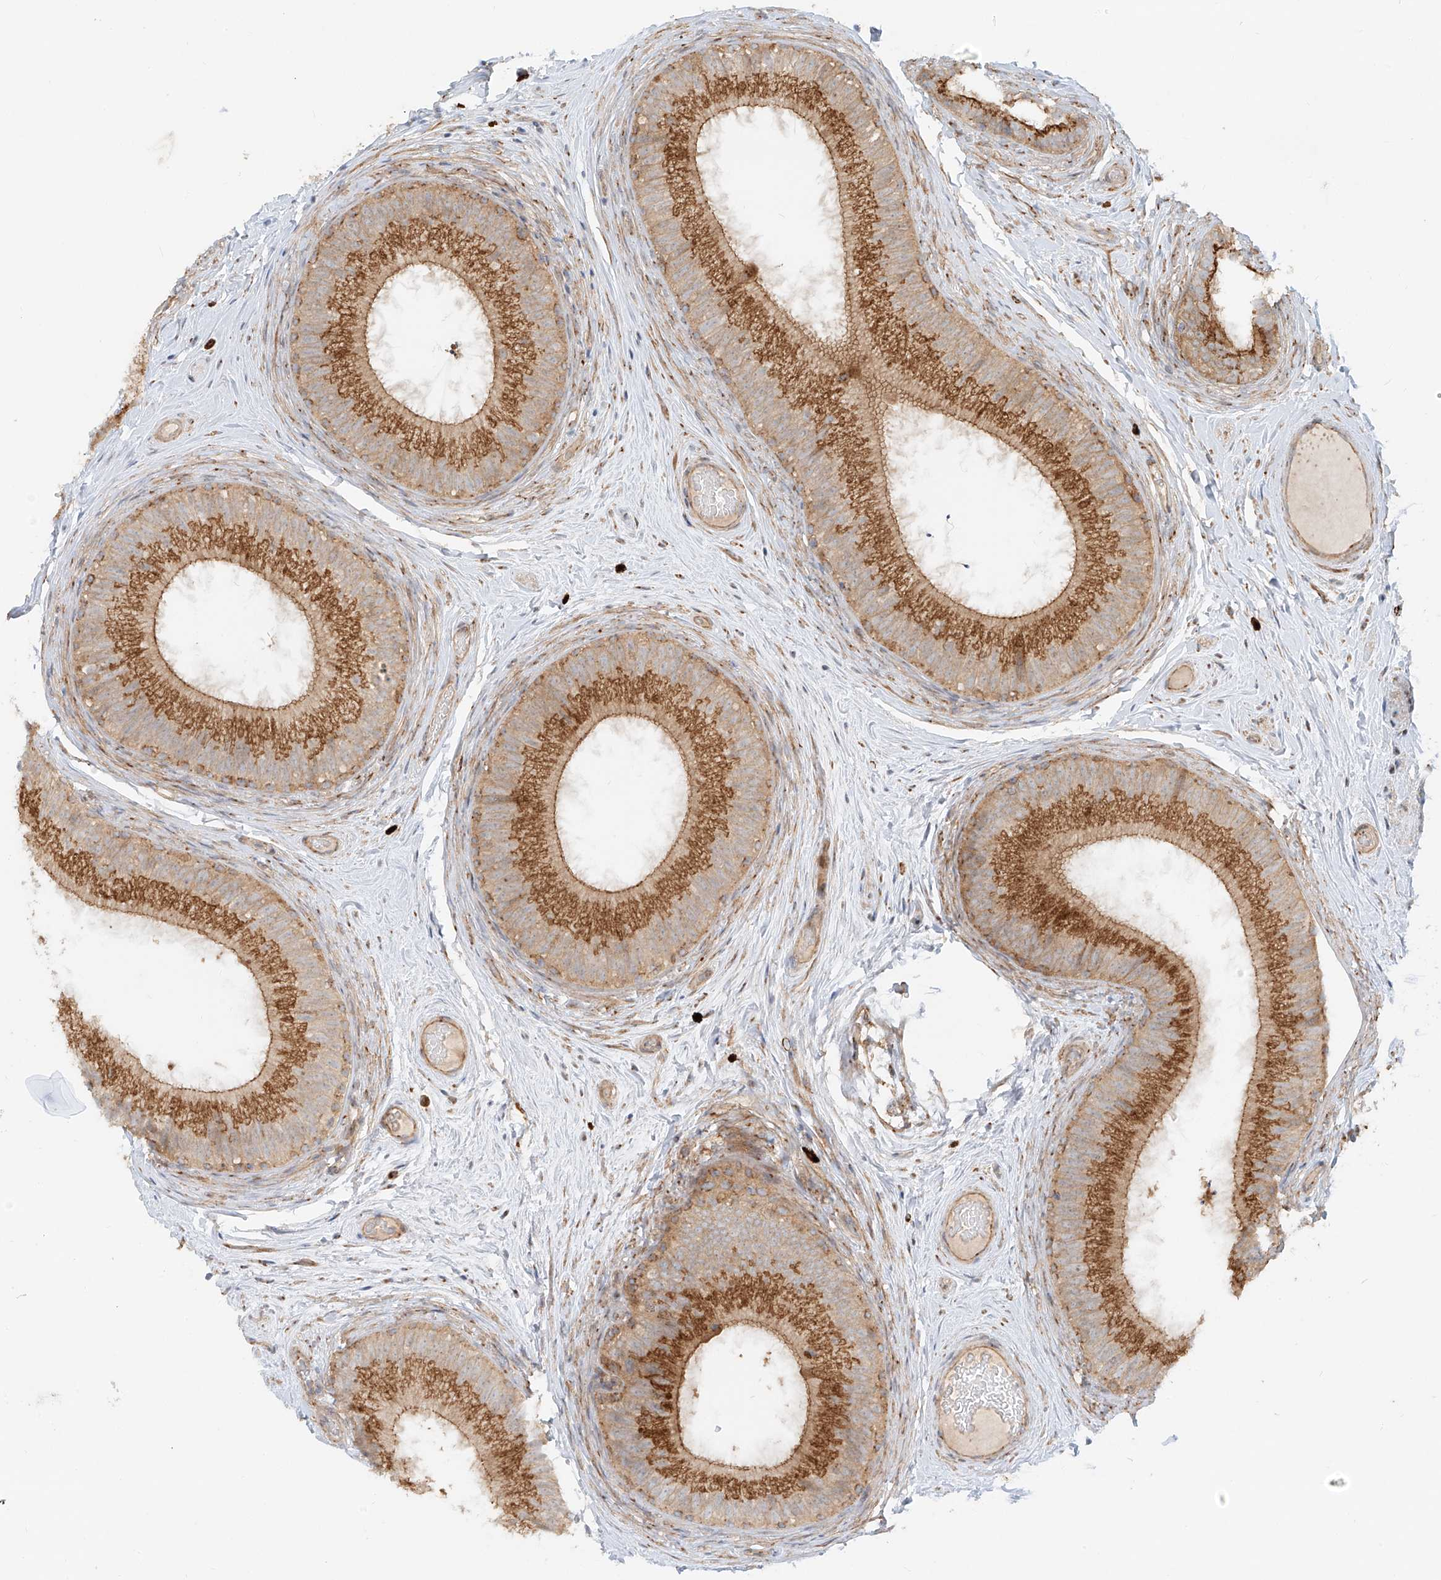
{"staining": {"intensity": "strong", "quantity": ">75%", "location": "cytoplasmic/membranous"}, "tissue": "epididymis", "cell_type": "Glandular cells", "image_type": "normal", "snomed": [{"axis": "morphology", "description": "Normal tissue, NOS"}, {"axis": "topography", "description": "Epididymis"}], "caption": "IHC photomicrograph of normal human epididymis stained for a protein (brown), which shows high levels of strong cytoplasmic/membranous expression in approximately >75% of glandular cells.", "gene": "ZNF287", "patient": {"sex": "male", "age": 50}}